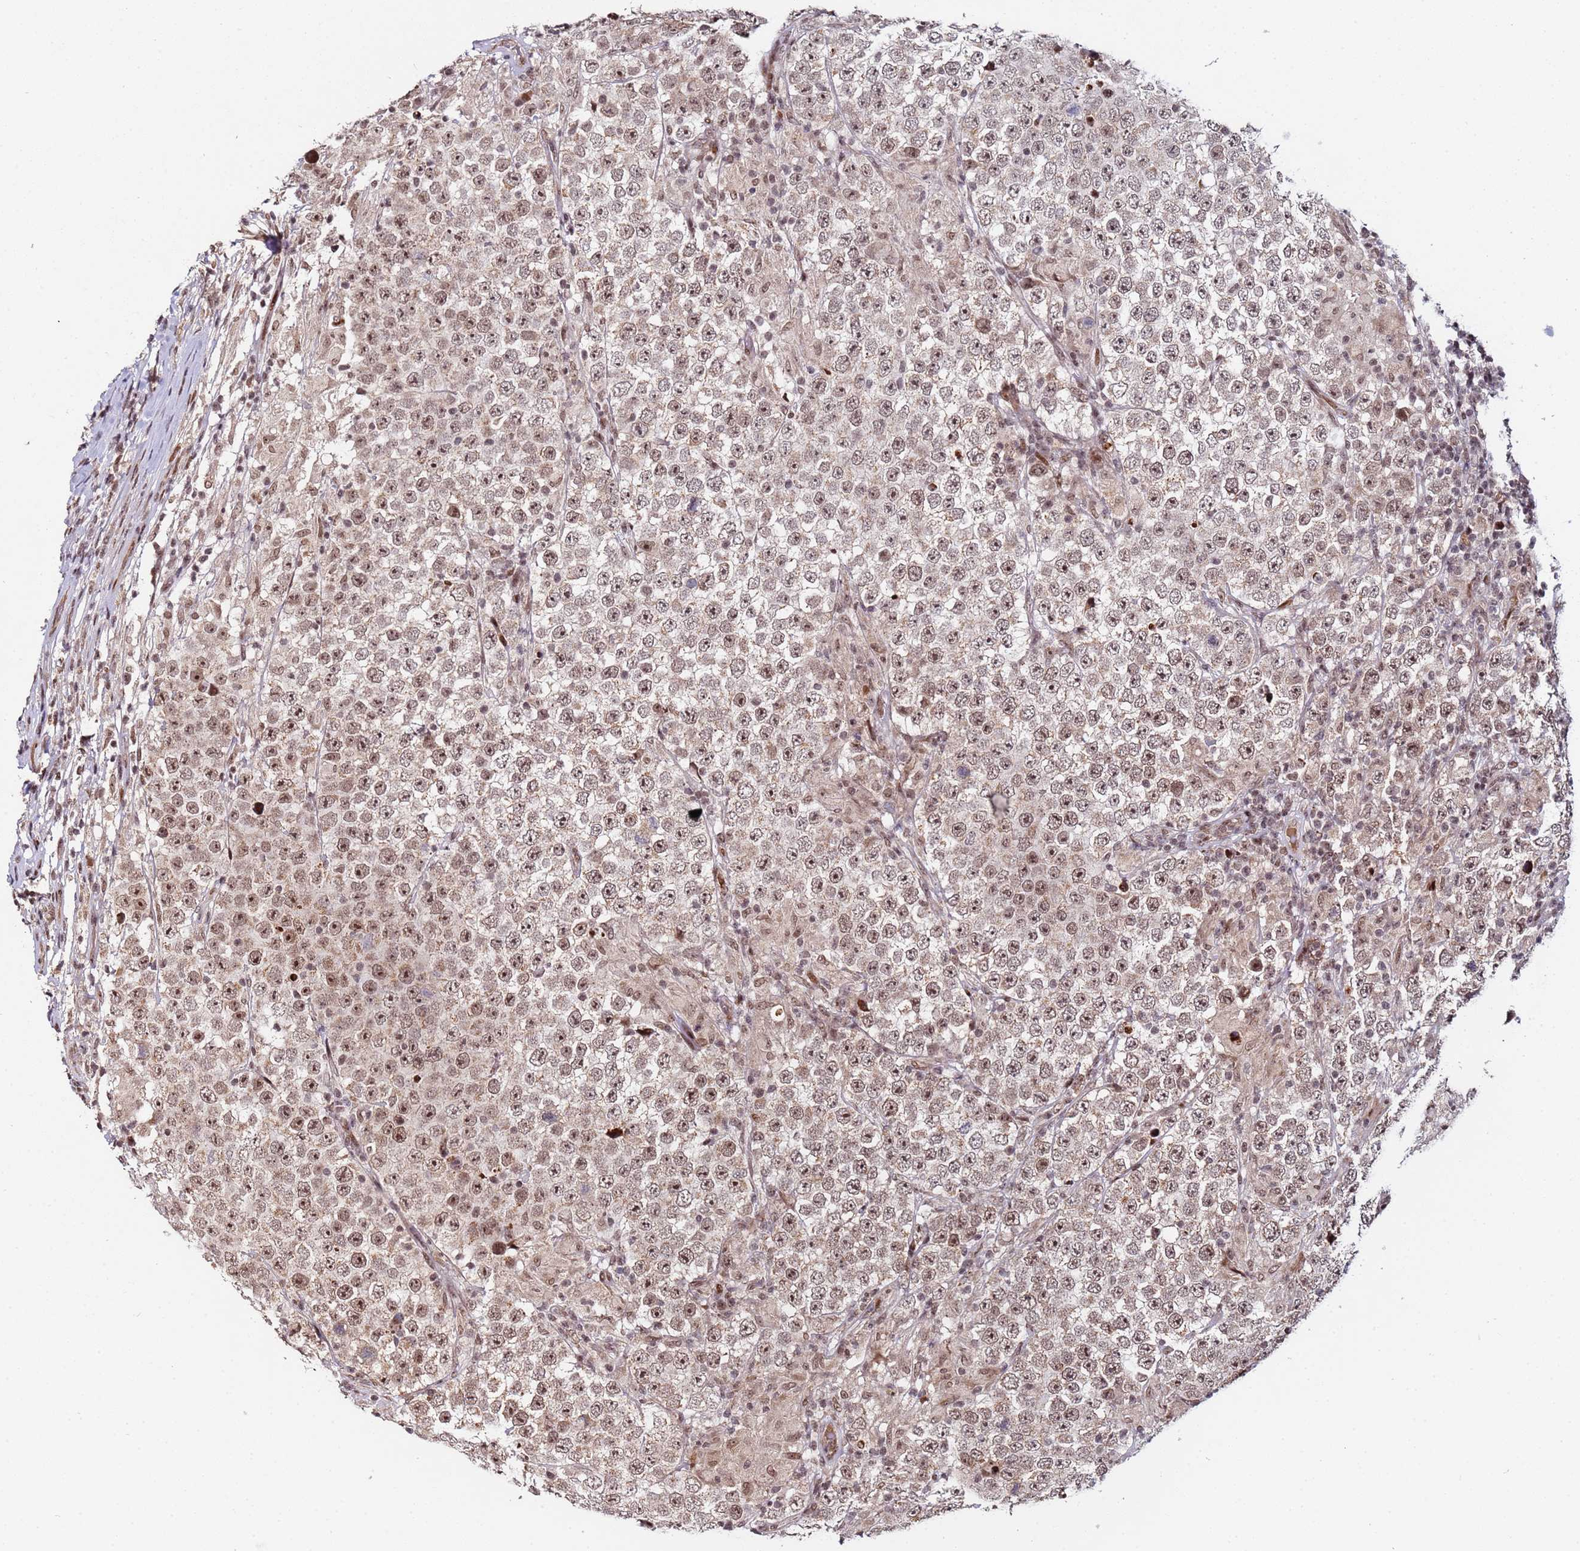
{"staining": {"intensity": "moderate", "quantity": ">75%", "location": "nuclear"}, "tissue": "testis cancer", "cell_type": "Tumor cells", "image_type": "cancer", "snomed": [{"axis": "morphology", "description": "Normal tissue, NOS"}, {"axis": "morphology", "description": "Urothelial carcinoma, High grade"}, {"axis": "morphology", "description": "Seminoma, NOS"}, {"axis": "morphology", "description": "Carcinoma, Embryonal, NOS"}, {"axis": "topography", "description": "Urinary bladder"}, {"axis": "topography", "description": "Testis"}], "caption": "Testis cancer stained with immunohistochemistry demonstrates moderate nuclear expression in approximately >75% of tumor cells.", "gene": "PPM1H", "patient": {"sex": "male", "age": 41}}